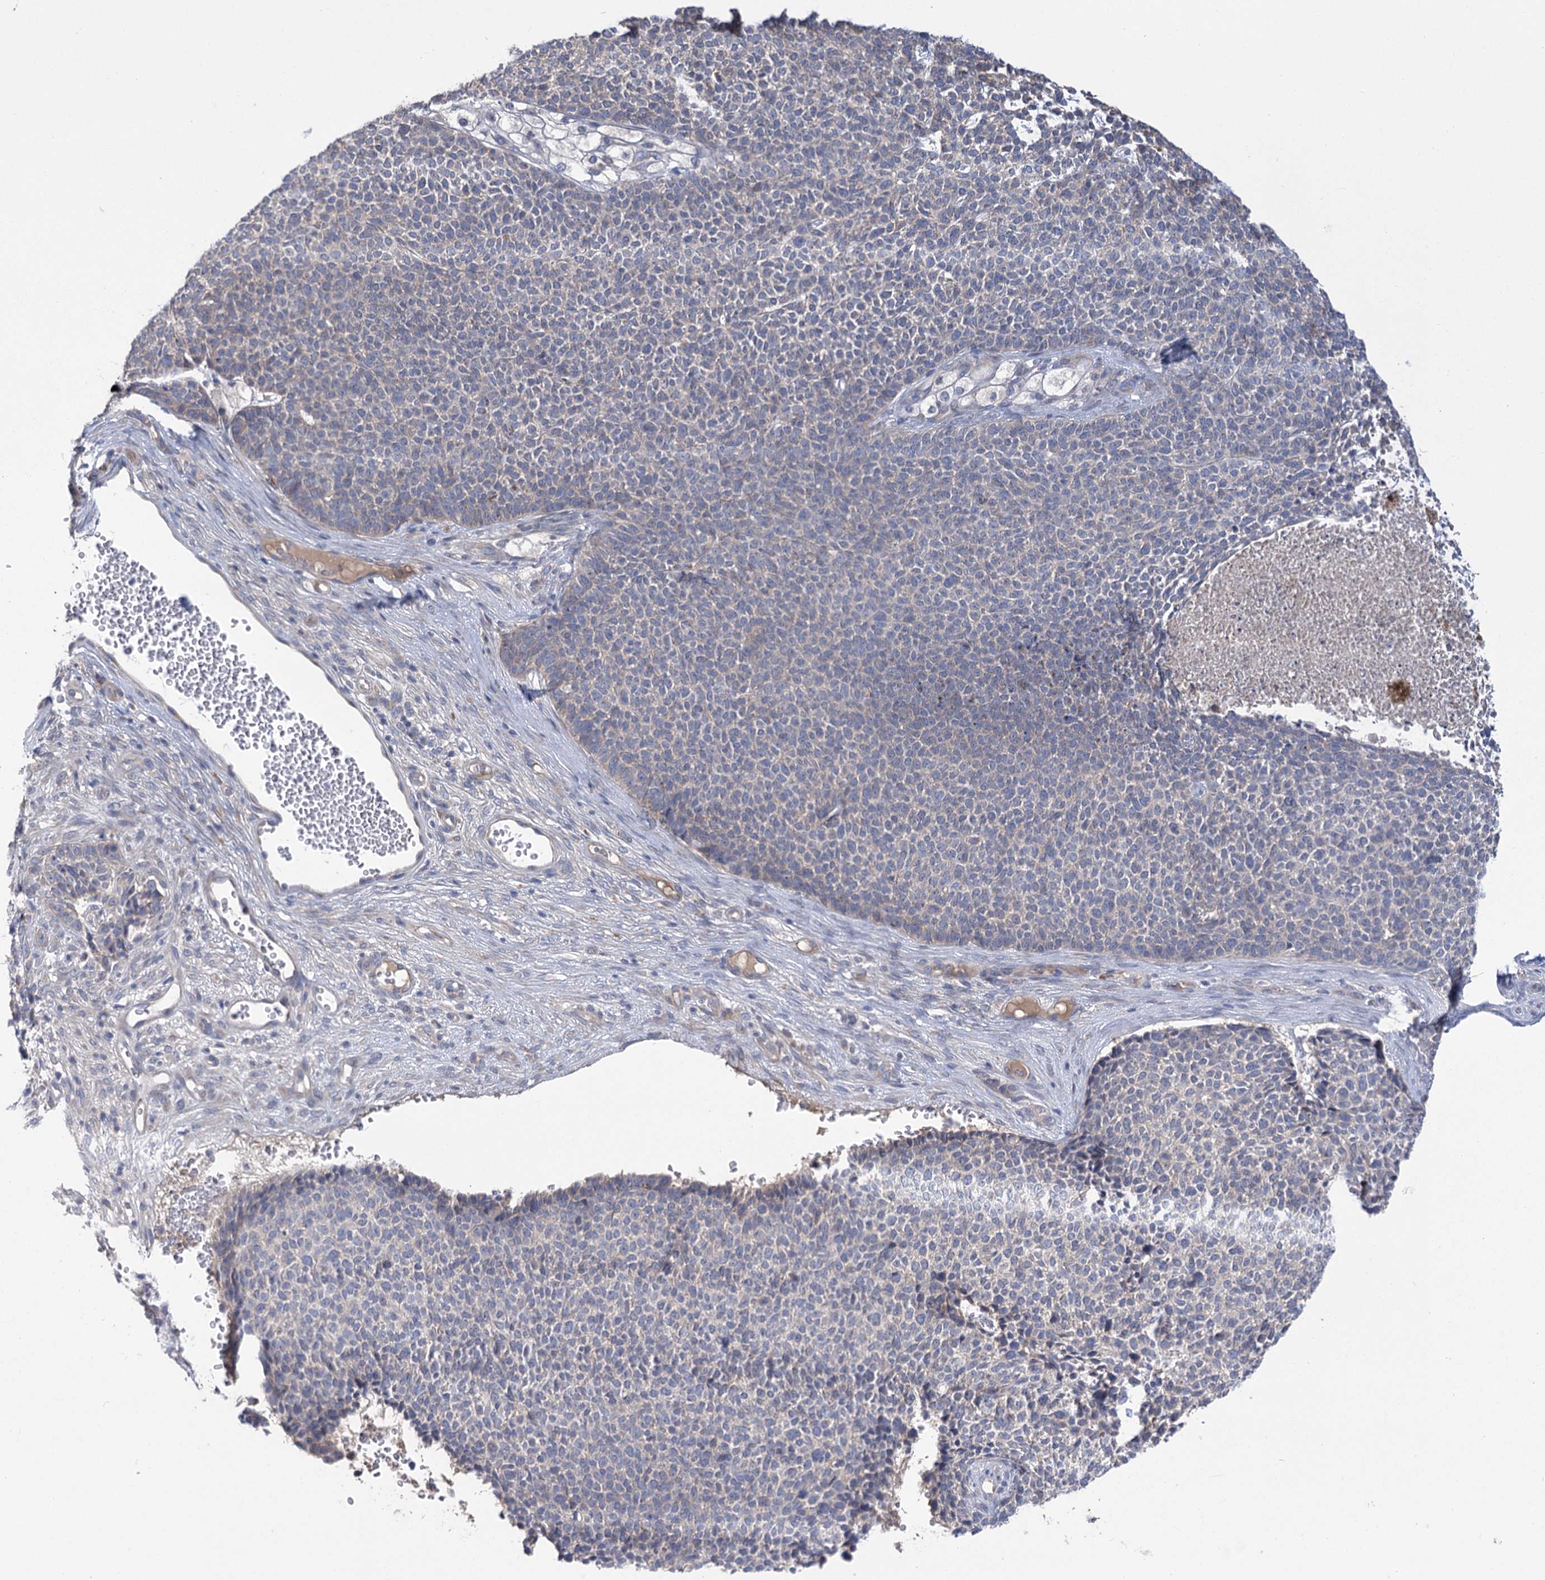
{"staining": {"intensity": "negative", "quantity": "none", "location": "none"}, "tissue": "skin cancer", "cell_type": "Tumor cells", "image_type": "cancer", "snomed": [{"axis": "morphology", "description": "Basal cell carcinoma"}, {"axis": "topography", "description": "Skin"}], "caption": "Photomicrograph shows no significant protein positivity in tumor cells of skin cancer. The staining was performed using DAB (3,3'-diaminobenzidine) to visualize the protein expression in brown, while the nuclei were stained in blue with hematoxylin (Magnification: 20x).", "gene": "PBLD", "patient": {"sex": "female", "age": 84}}